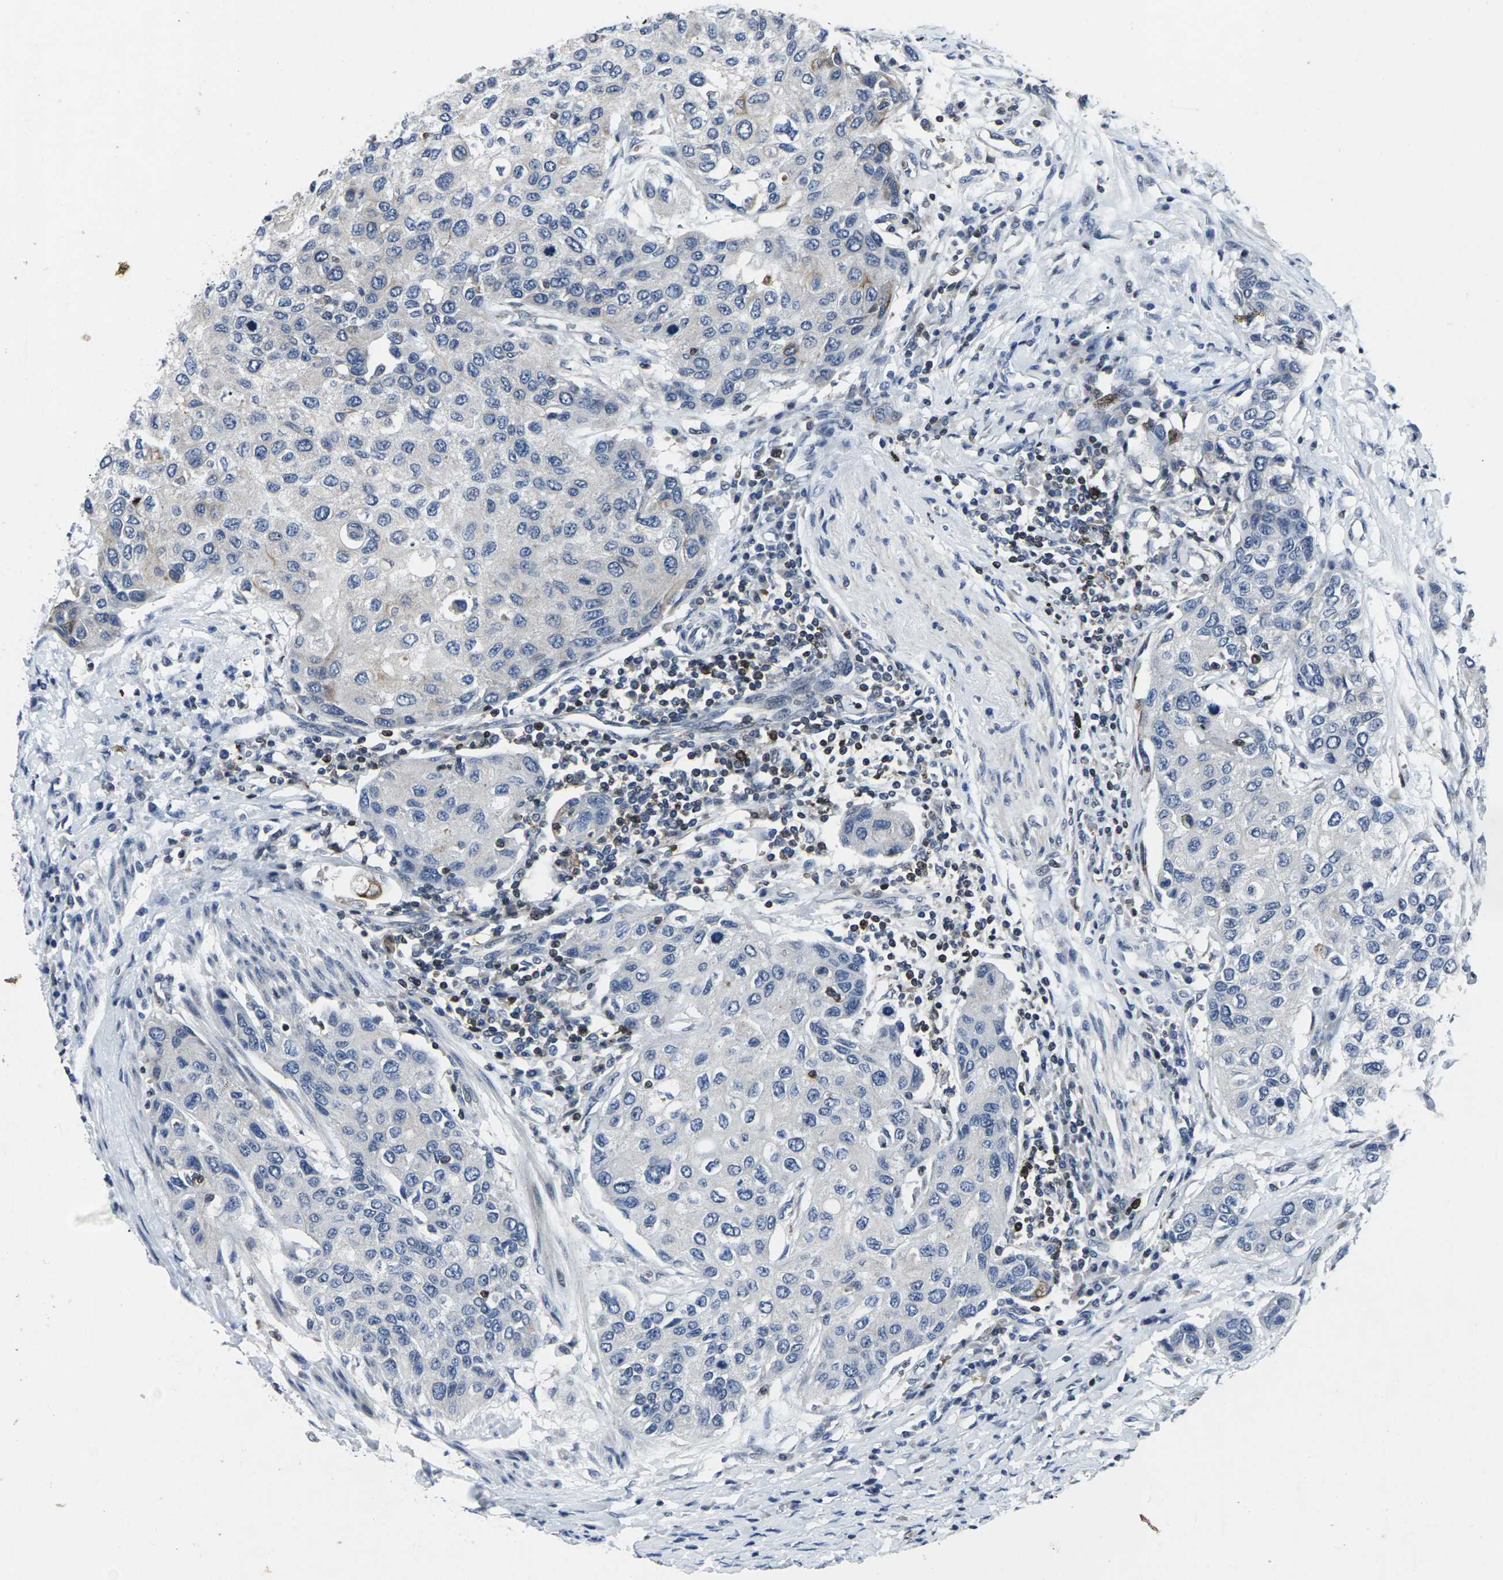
{"staining": {"intensity": "negative", "quantity": "none", "location": "none"}, "tissue": "urothelial cancer", "cell_type": "Tumor cells", "image_type": "cancer", "snomed": [{"axis": "morphology", "description": "Urothelial carcinoma, High grade"}, {"axis": "topography", "description": "Urinary bladder"}], "caption": "Protein analysis of urothelial cancer shows no significant positivity in tumor cells. The staining was performed using DAB (3,3'-diaminobenzidine) to visualize the protein expression in brown, while the nuclei were stained in blue with hematoxylin (Magnification: 20x).", "gene": "STAT4", "patient": {"sex": "female", "age": 56}}